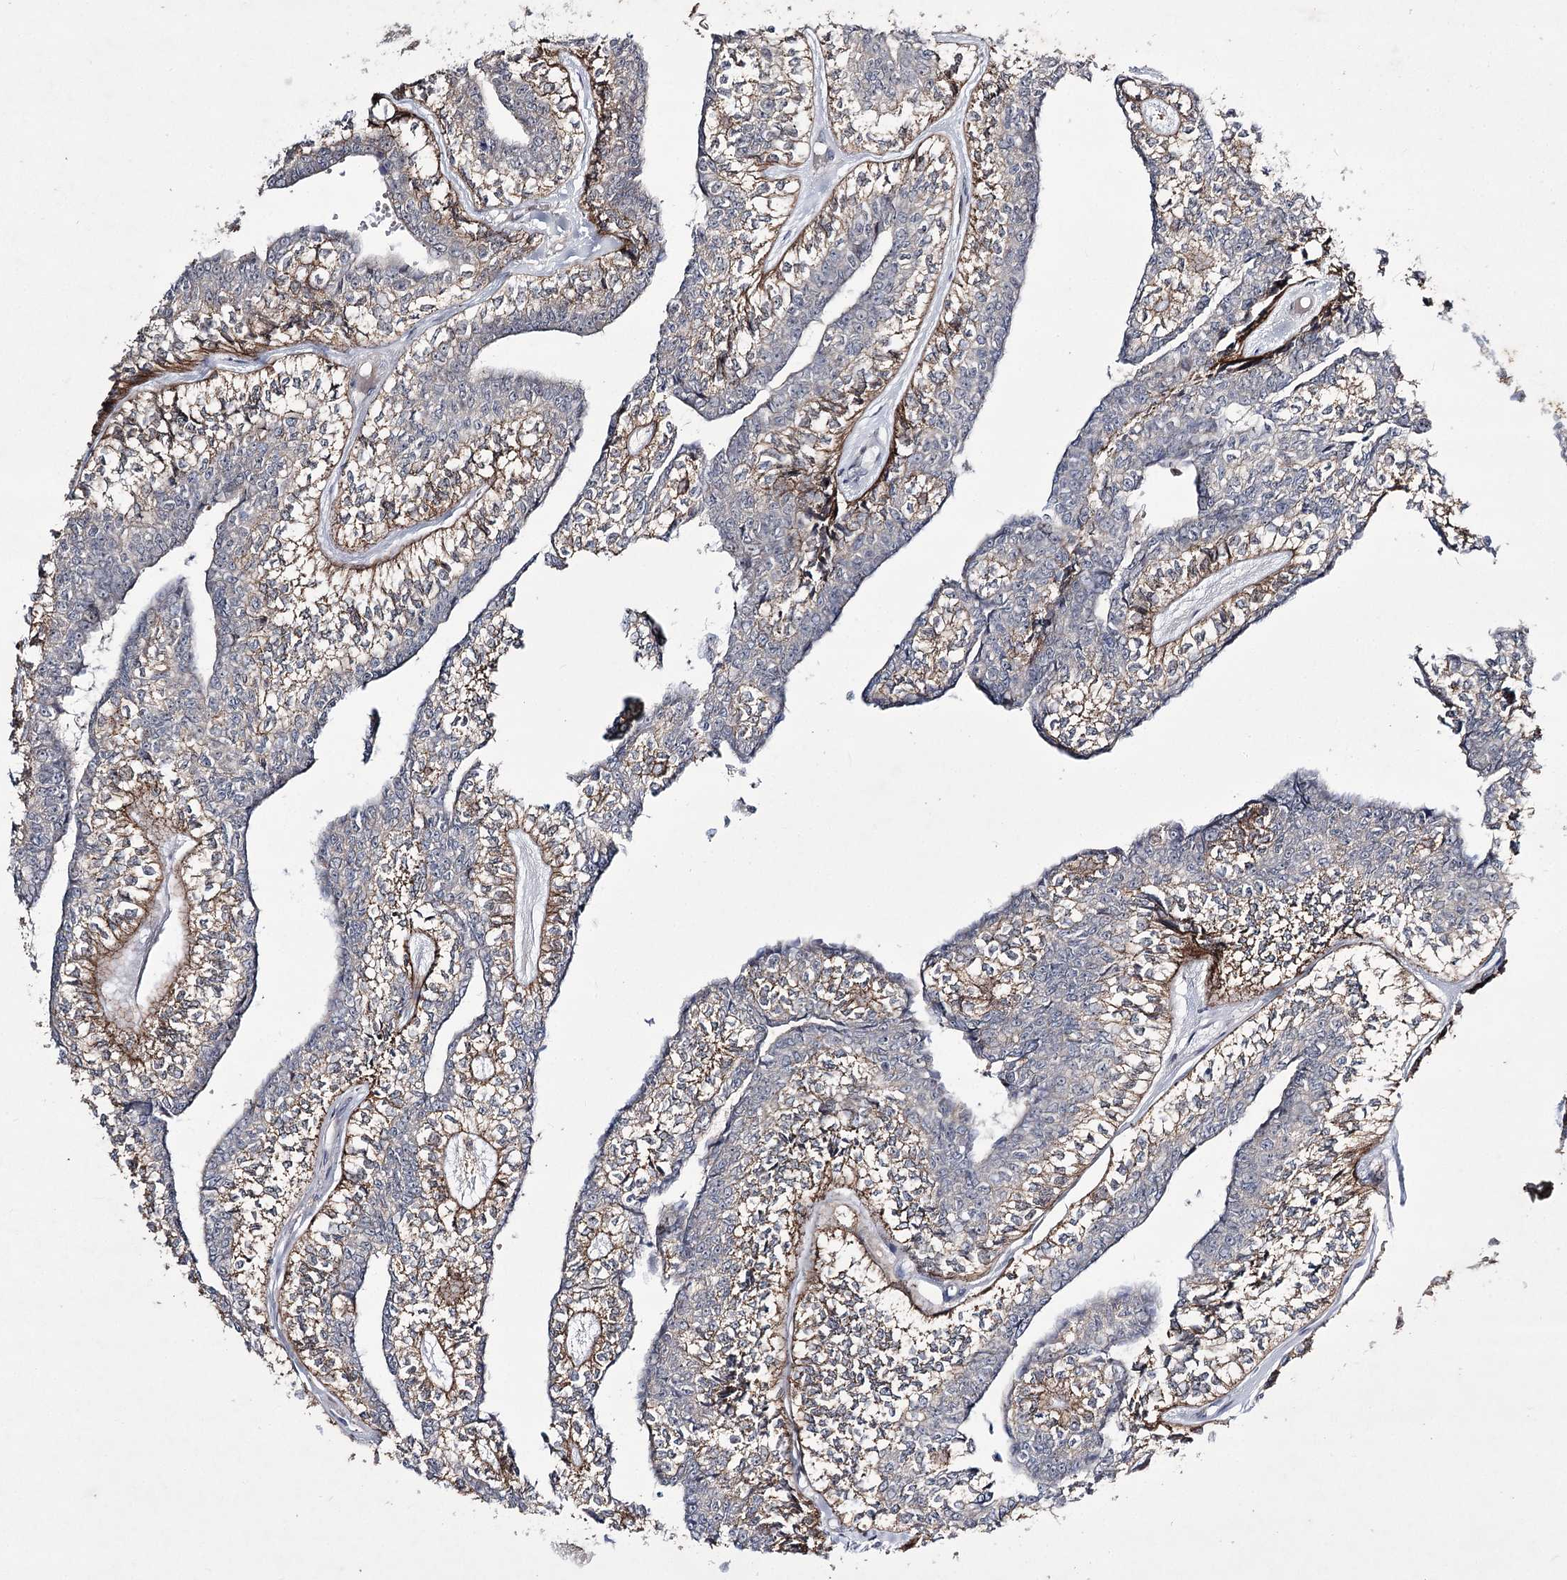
{"staining": {"intensity": "moderate", "quantity": "25%-75%", "location": "cytoplasmic/membranous"}, "tissue": "head and neck cancer", "cell_type": "Tumor cells", "image_type": "cancer", "snomed": [{"axis": "morphology", "description": "Adenocarcinoma, NOS"}, {"axis": "topography", "description": "Head-Neck"}], "caption": "Immunohistochemical staining of head and neck cancer (adenocarcinoma) shows moderate cytoplasmic/membranous protein positivity in about 25%-75% of tumor cells.", "gene": "HOXC11", "patient": {"sex": "female", "age": 73}}